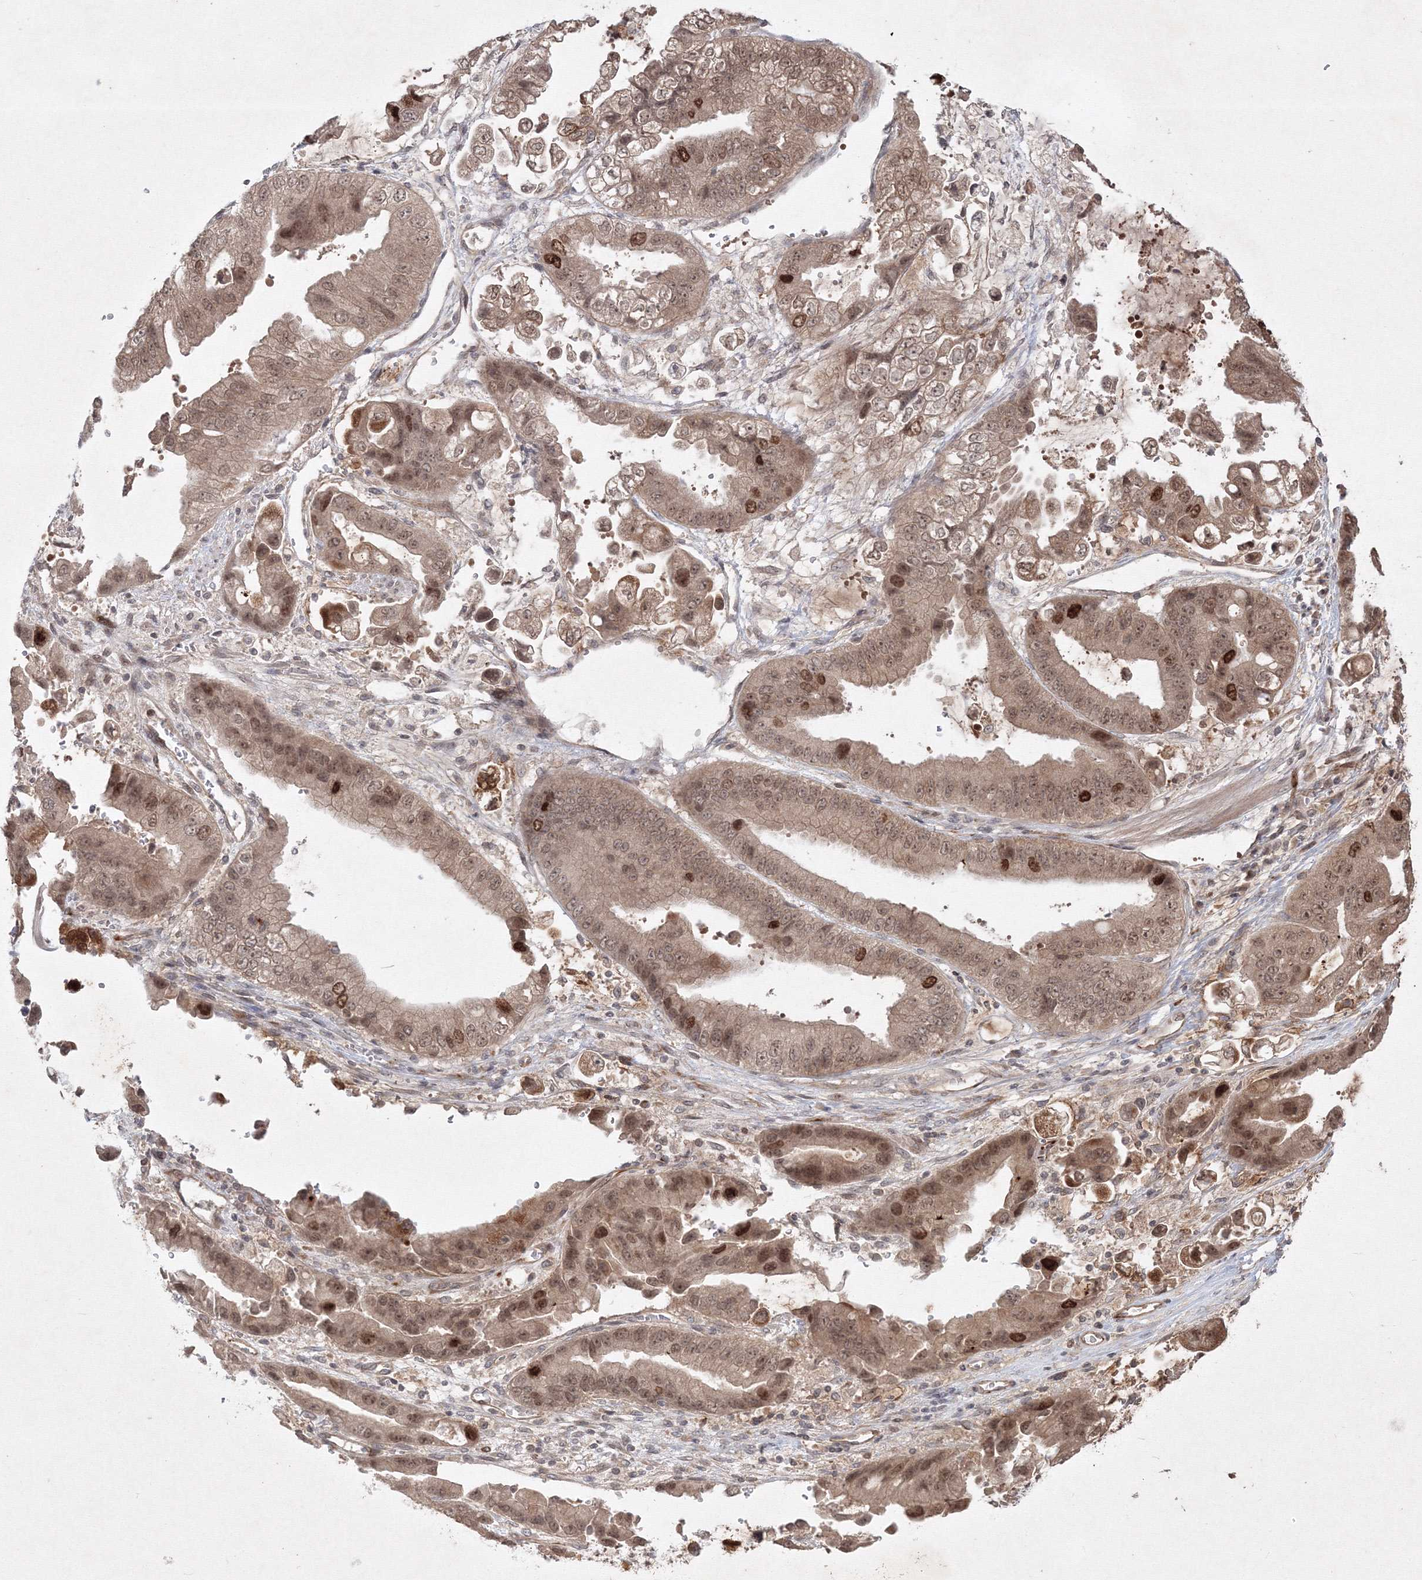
{"staining": {"intensity": "moderate", "quantity": ">75%", "location": "cytoplasmic/membranous,nuclear"}, "tissue": "stomach cancer", "cell_type": "Tumor cells", "image_type": "cancer", "snomed": [{"axis": "morphology", "description": "Adenocarcinoma, NOS"}, {"axis": "topography", "description": "Stomach"}], "caption": "Protein analysis of stomach cancer tissue displays moderate cytoplasmic/membranous and nuclear expression in about >75% of tumor cells.", "gene": "KIF20A", "patient": {"sex": "male", "age": 62}}